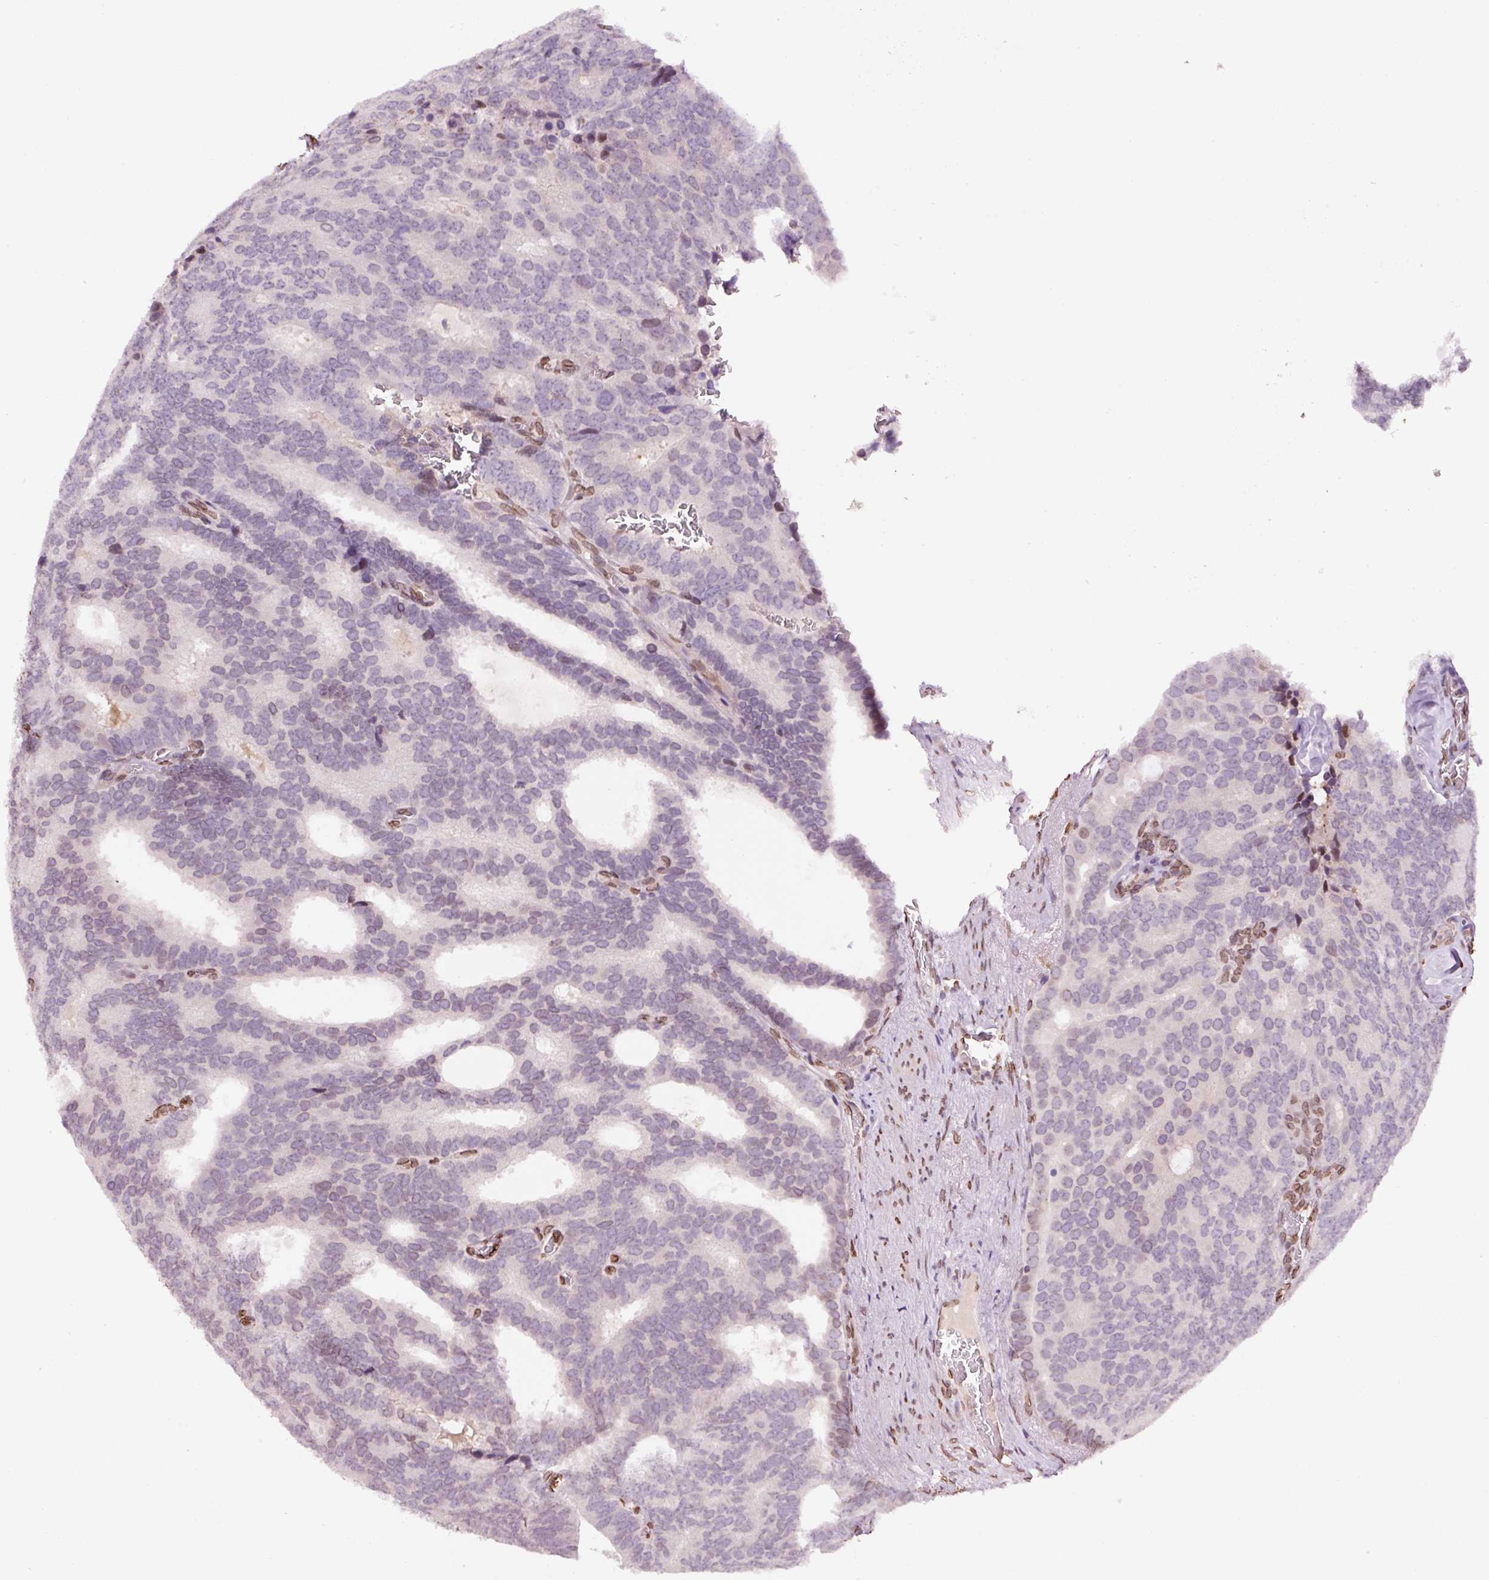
{"staining": {"intensity": "weak", "quantity": "<25%", "location": "cytoplasmic/membranous,nuclear"}, "tissue": "prostate cancer", "cell_type": "Tumor cells", "image_type": "cancer", "snomed": [{"axis": "morphology", "description": "Adenocarcinoma, Low grade"}, {"axis": "topography", "description": "Prostate"}], "caption": "This is a image of IHC staining of prostate cancer (adenocarcinoma (low-grade)), which shows no positivity in tumor cells.", "gene": "ZNF224", "patient": {"sex": "male", "age": 71}}